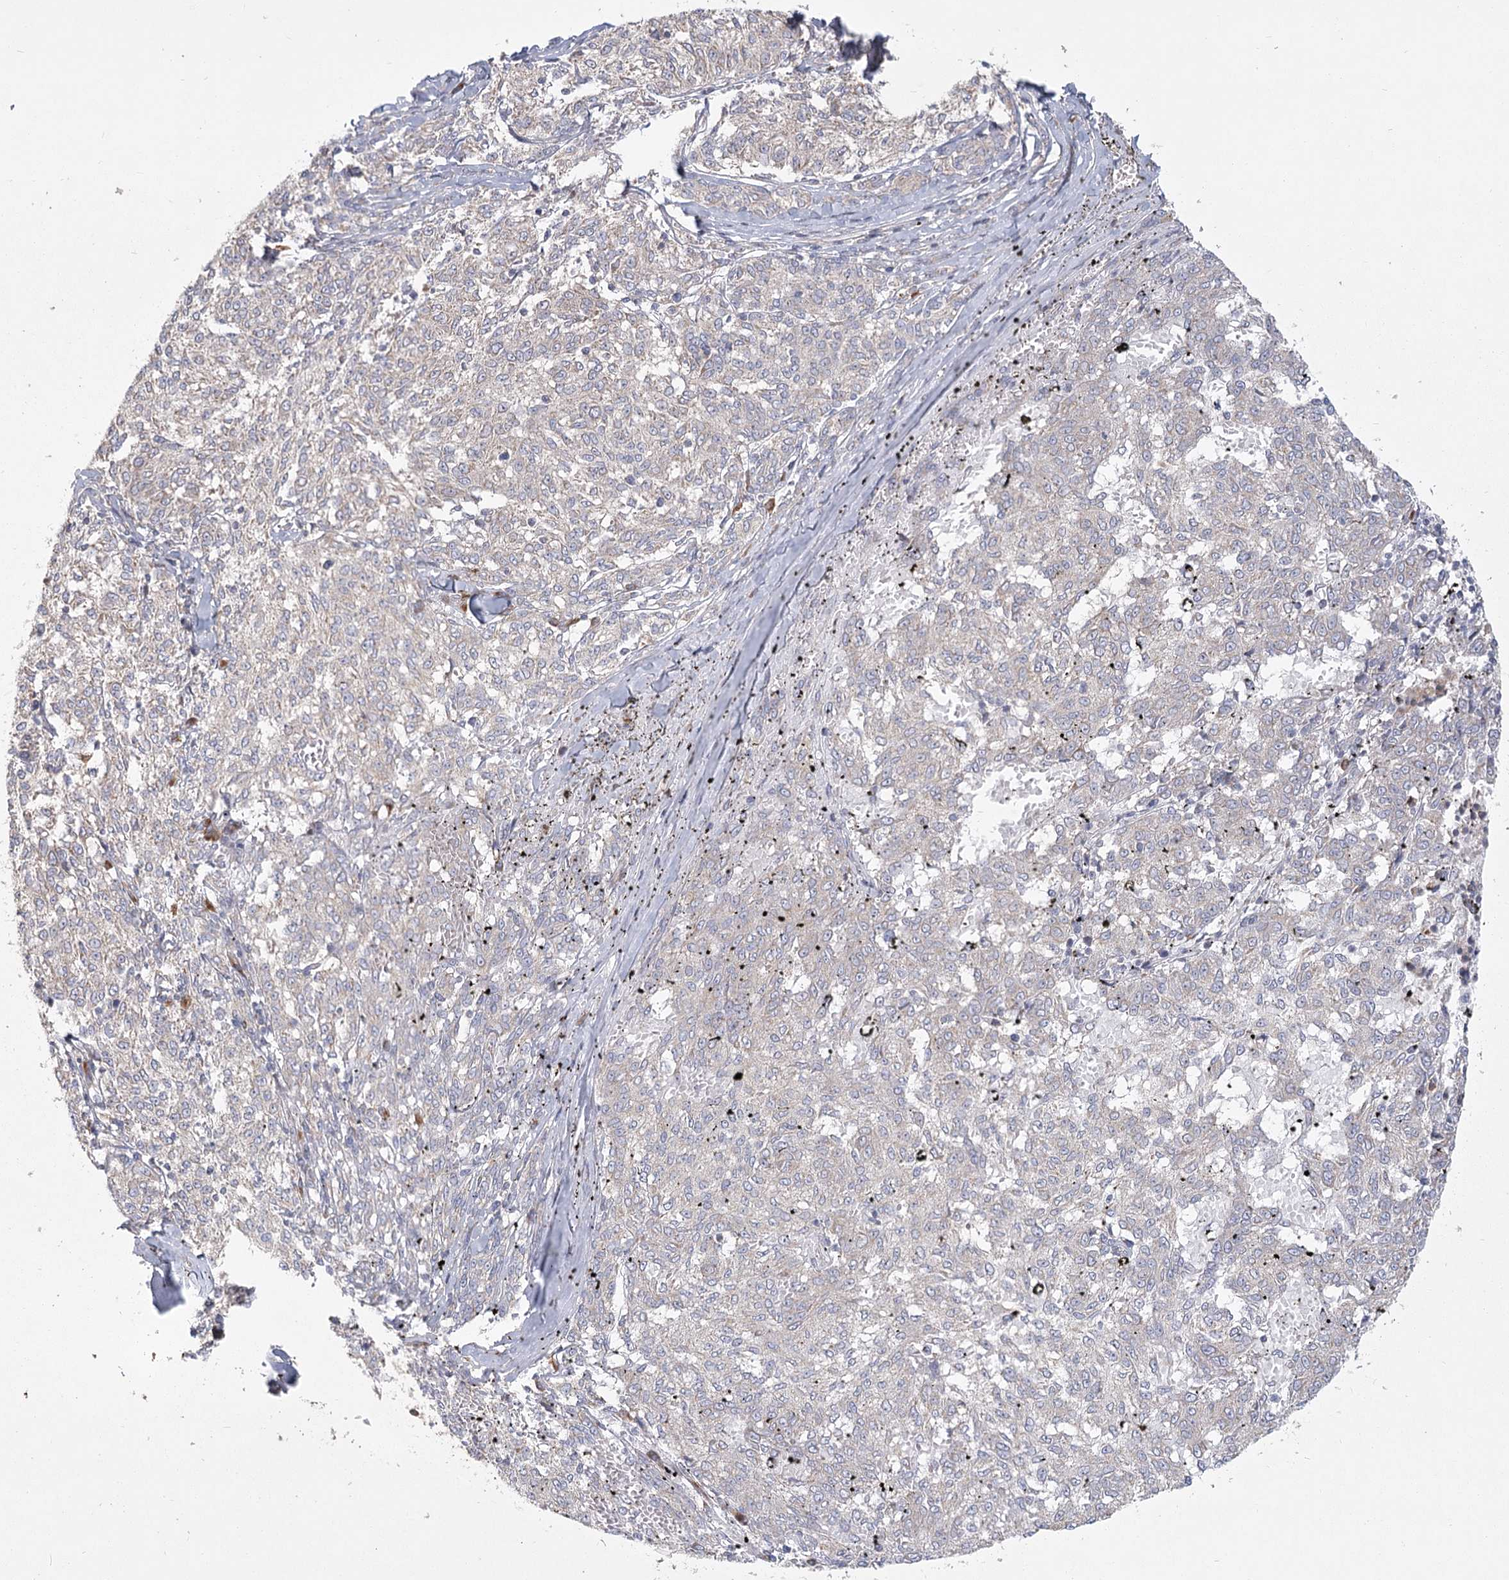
{"staining": {"intensity": "negative", "quantity": "none", "location": "none"}, "tissue": "melanoma", "cell_type": "Tumor cells", "image_type": "cancer", "snomed": [{"axis": "morphology", "description": "Malignant melanoma, NOS"}, {"axis": "topography", "description": "Skin"}], "caption": "Human melanoma stained for a protein using IHC displays no staining in tumor cells.", "gene": "CNTLN", "patient": {"sex": "female", "age": 72}}